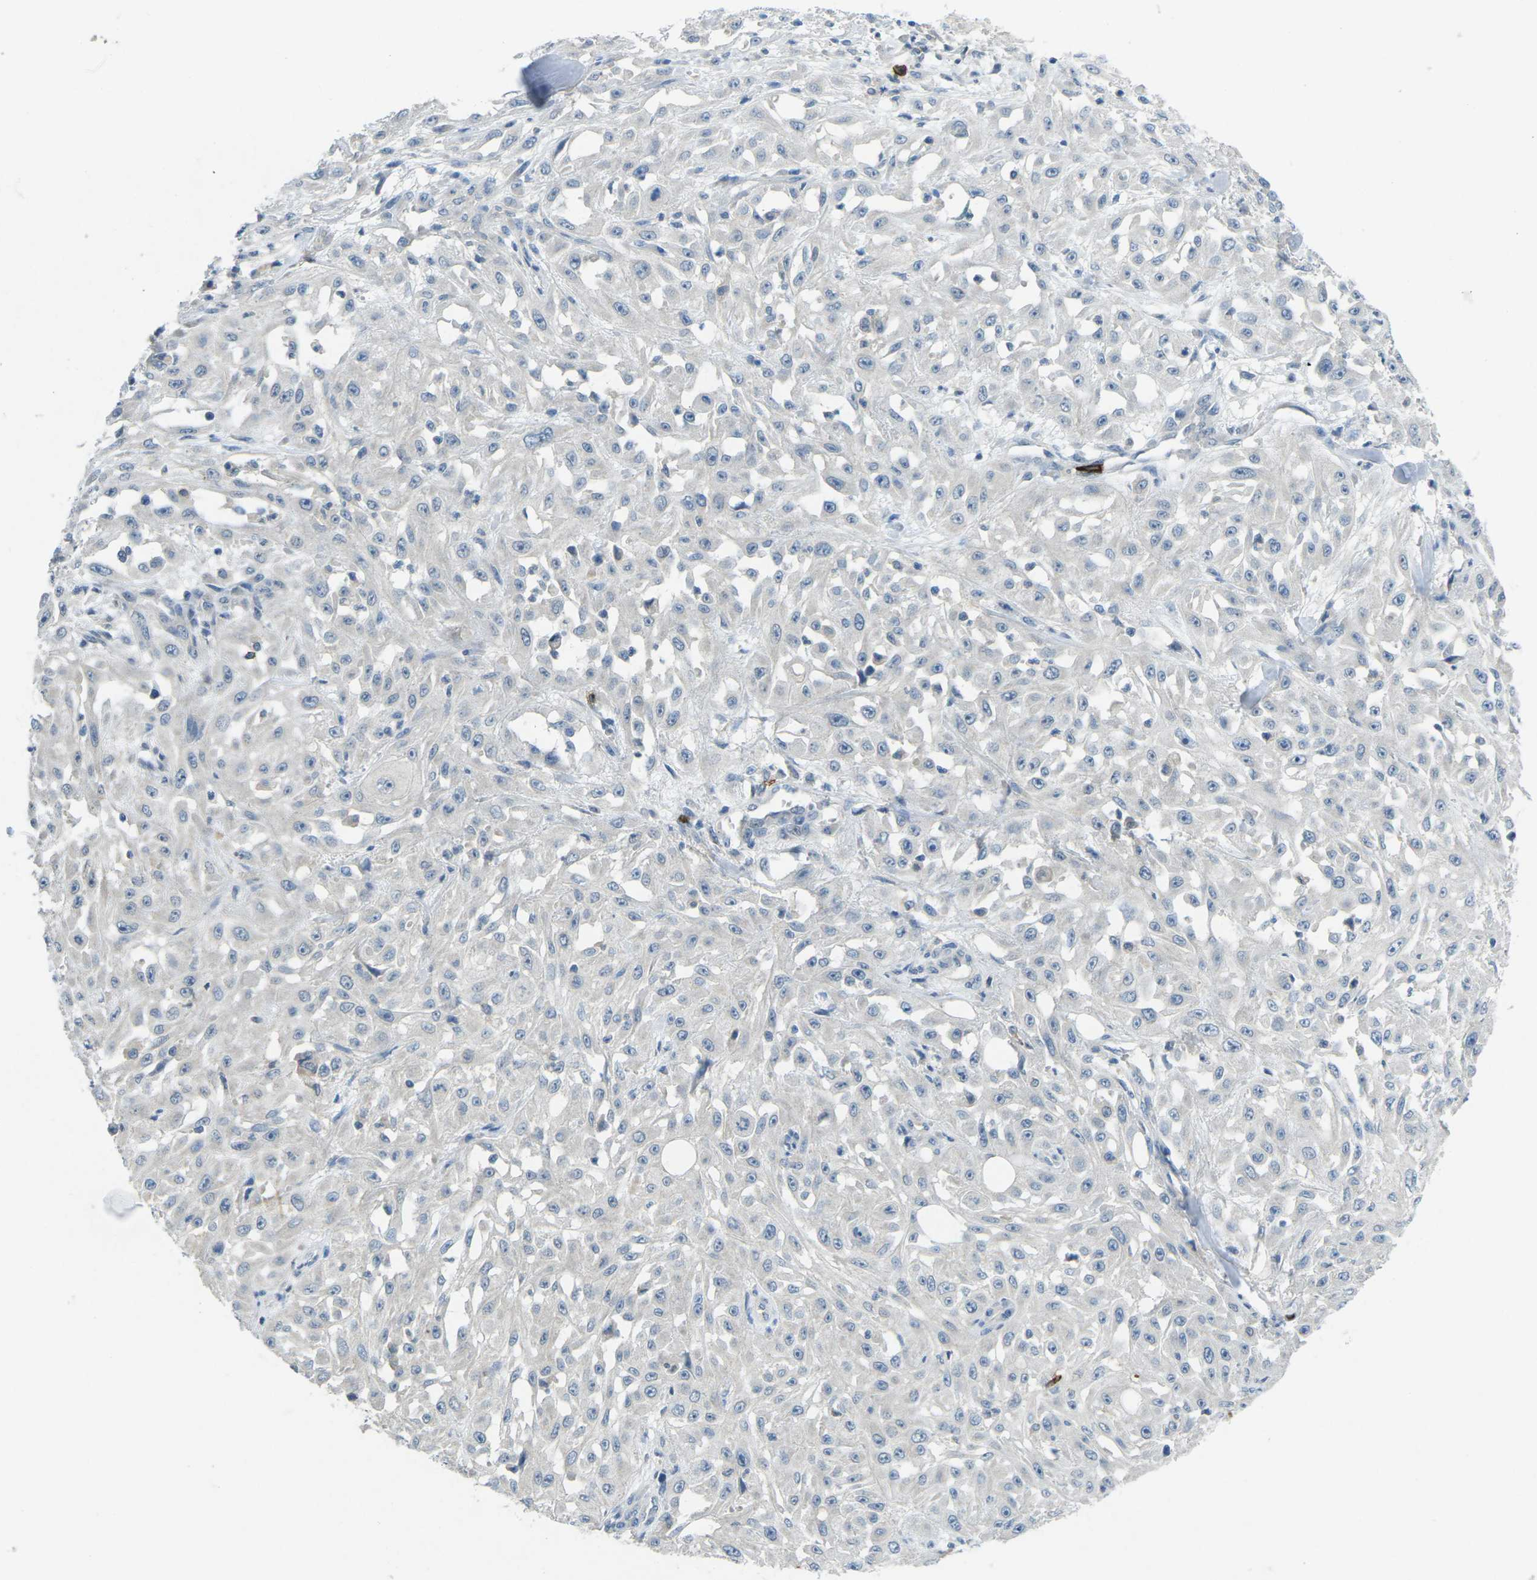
{"staining": {"intensity": "negative", "quantity": "none", "location": "none"}, "tissue": "skin cancer", "cell_type": "Tumor cells", "image_type": "cancer", "snomed": [{"axis": "morphology", "description": "Squamous cell carcinoma, NOS"}, {"axis": "morphology", "description": "Squamous cell carcinoma, metastatic, NOS"}, {"axis": "topography", "description": "Skin"}, {"axis": "topography", "description": "Lymph node"}], "caption": "The image displays no staining of tumor cells in skin cancer.", "gene": "CD19", "patient": {"sex": "male", "age": 75}}